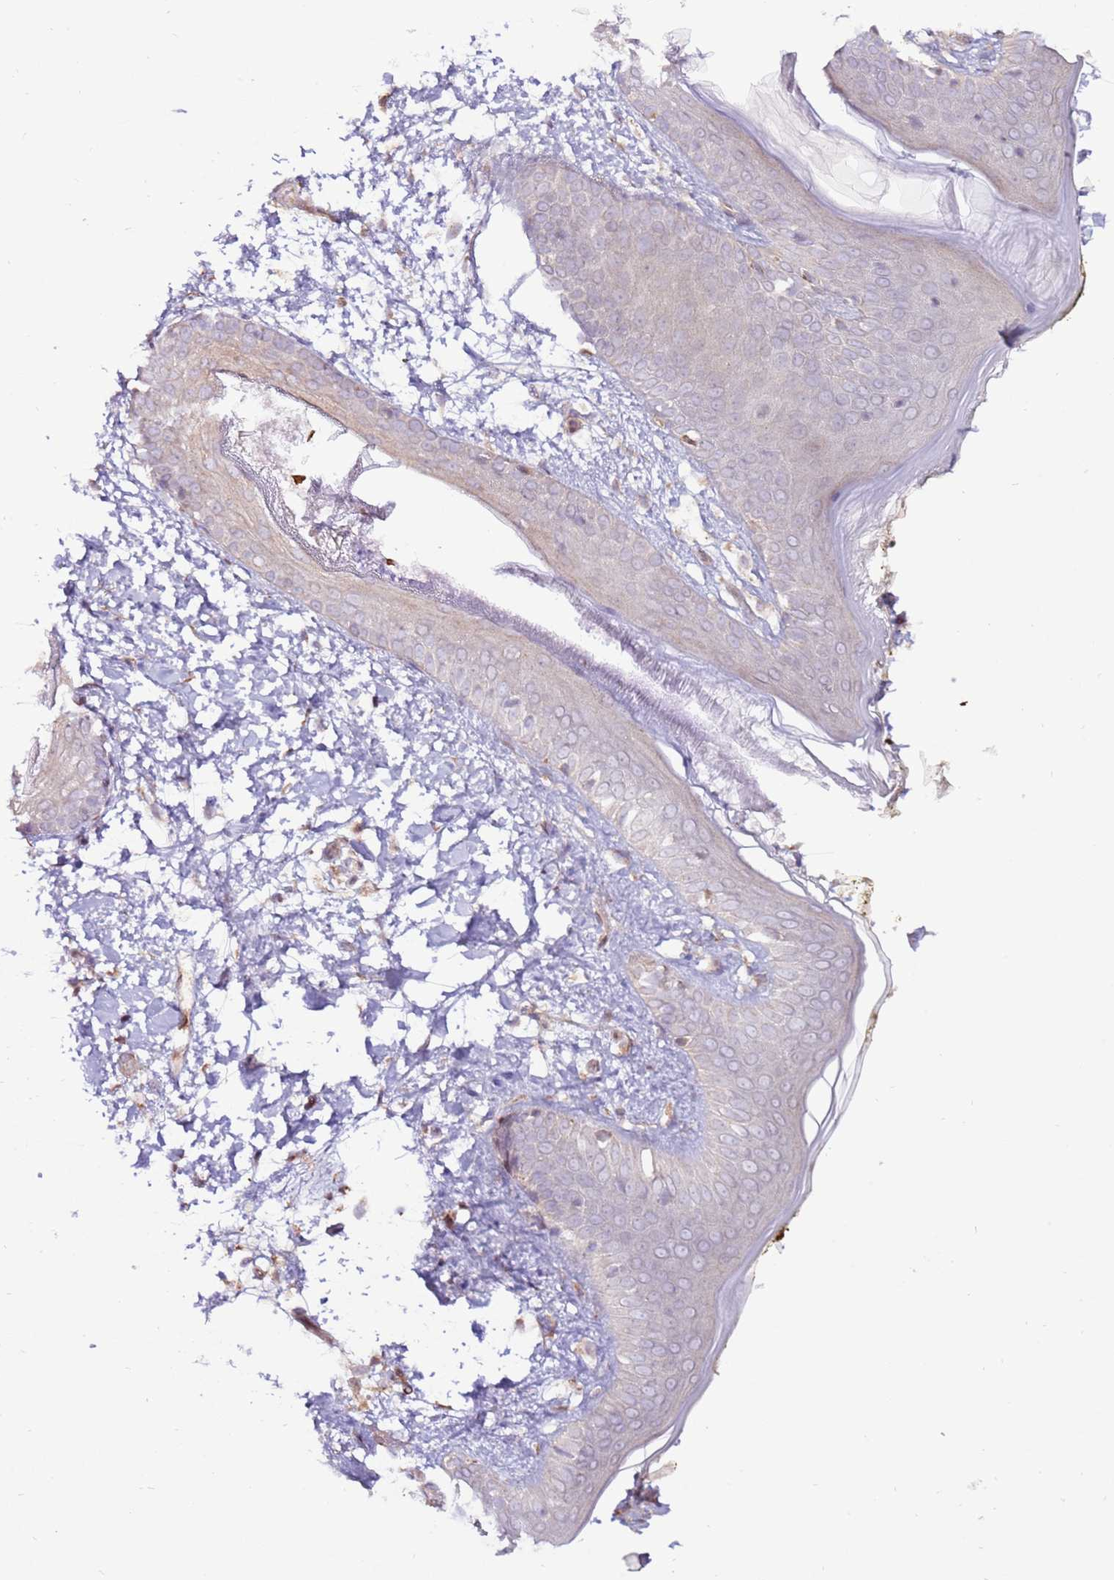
{"staining": {"intensity": "negative", "quantity": "none", "location": "none"}, "tissue": "skin", "cell_type": "Fibroblasts", "image_type": "normal", "snomed": [{"axis": "morphology", "description": "Normal tissue, NOS"}, {"axis": "topography", "description": "Skin"}], "caption": "The image reveals no staining of fibroblasts in unremarkable skin.", "gene": "SCARA3", "patient": {"sex": "female", "age": 34}}